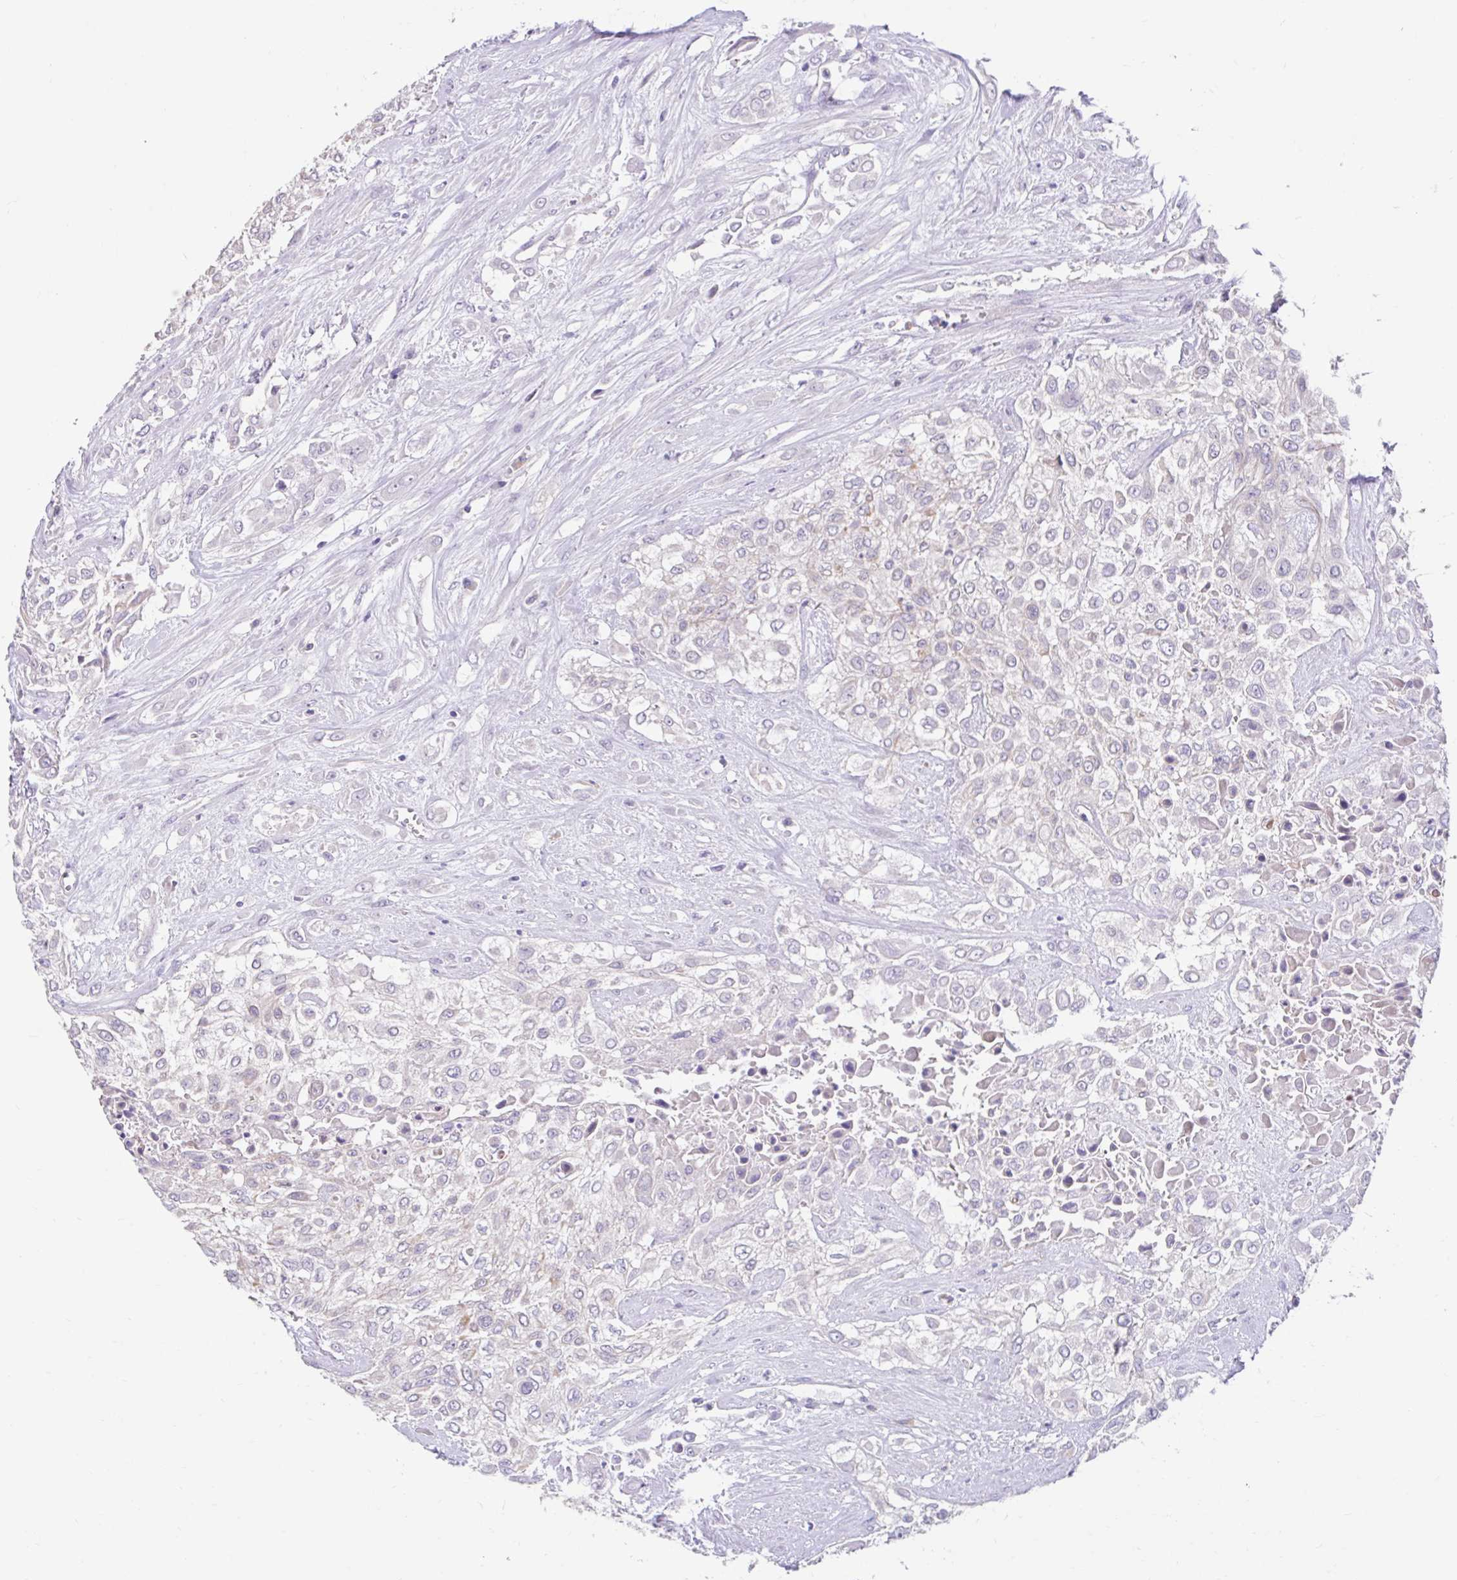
{"staining": {"intensity": "weak", "quantity": "<25%", "location": "cytoplasmic/membranous"}, "tissue": "urothelial cancer", "cell_type": "Tumor cells", "image_type": "cancer", "snomed": [{"axis": "morphology", "description": "Urothelial carcinoma, High grade"}, {"axis": "topography", "description": "Urinary bladder"}], "caption": "Tumor cells are negative for protein expression in human urothelial carcinoma (high-grade).", "gene": "ZNF33A", "patient": {"sex": "male", "age": 57}}